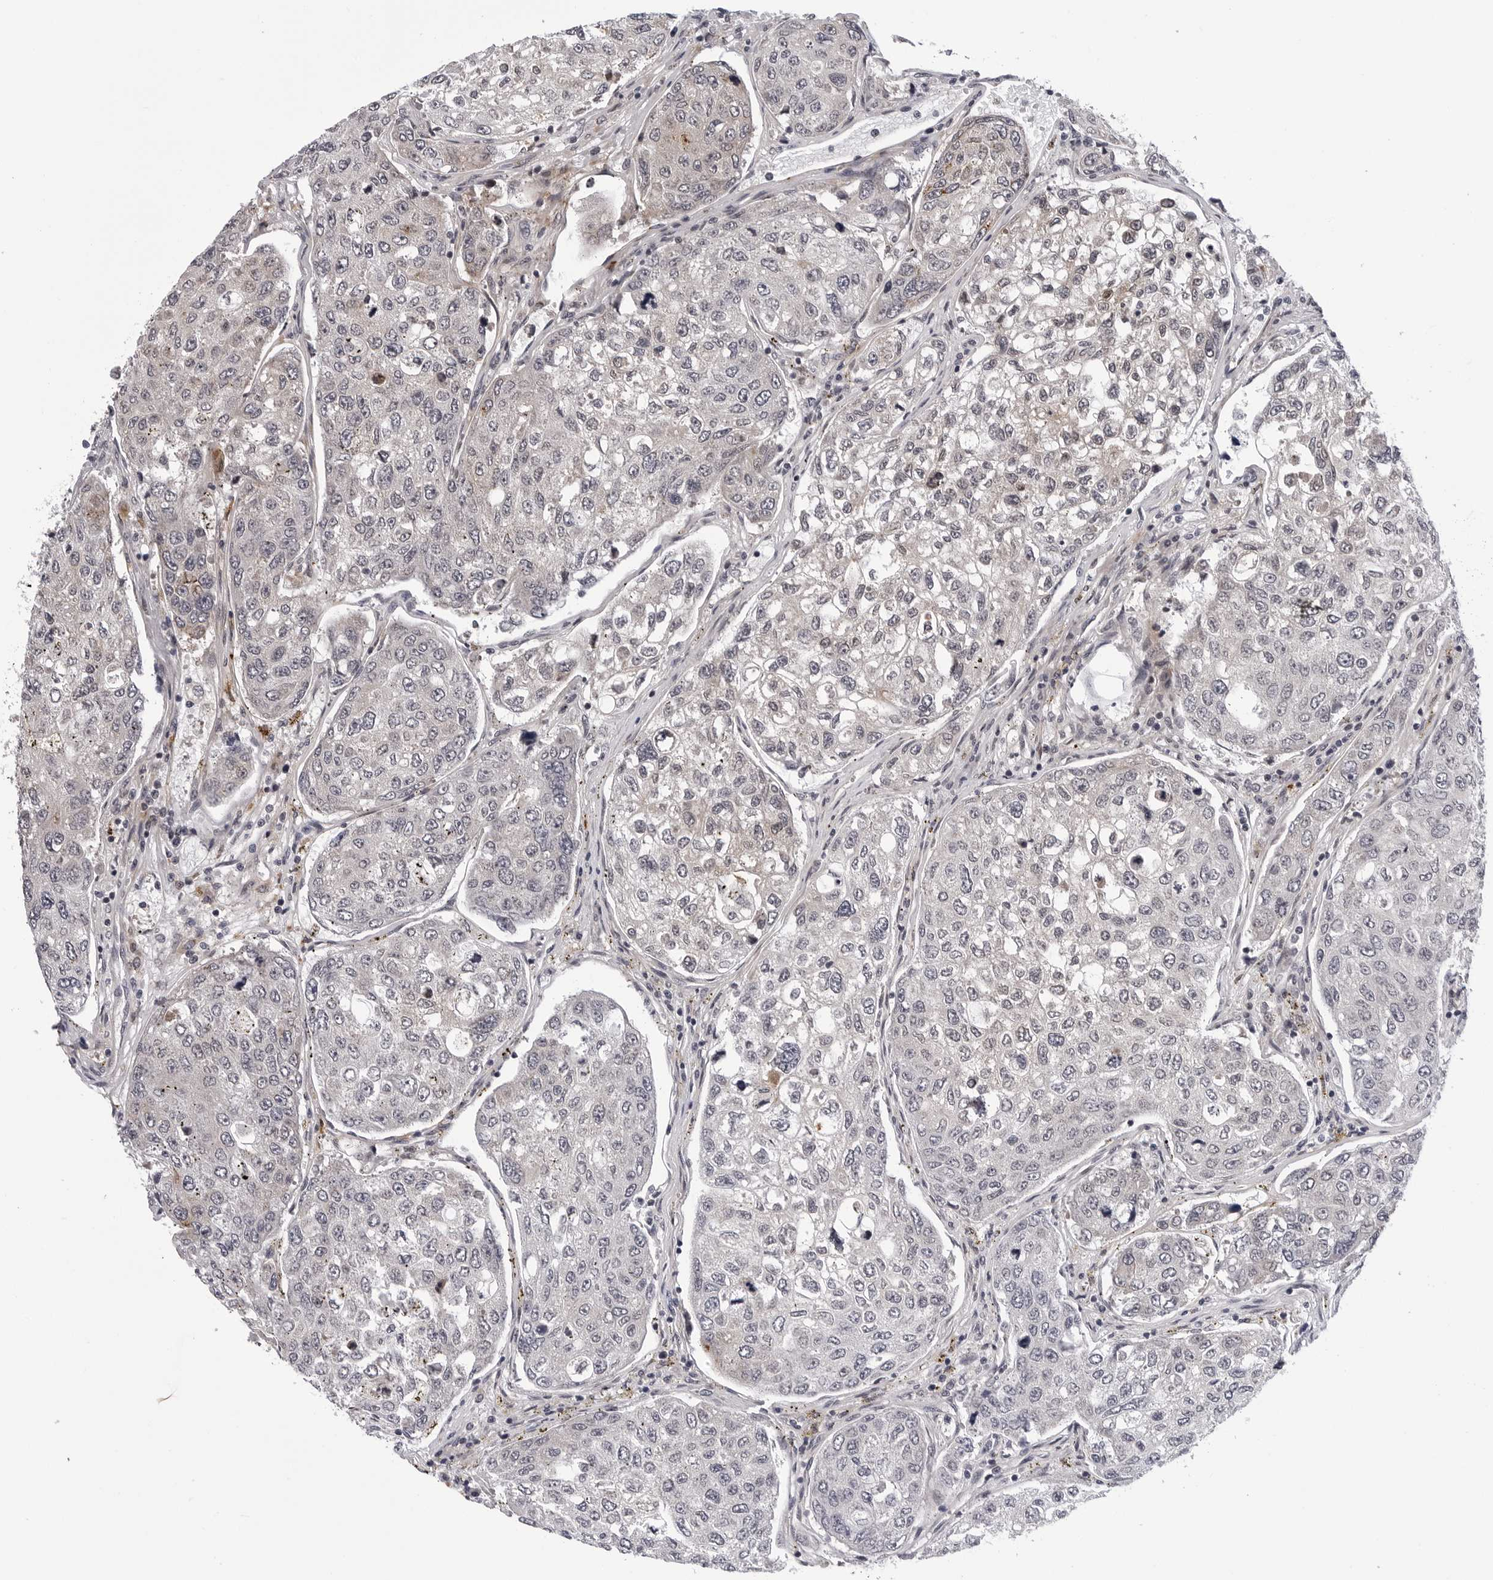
{"staining": {"intensity": "weak", "quantity": "<25%", "location": "cytoplasmic/membranous"}, "tissue": "urothelial cancer", "cell_type": "Tumor cells", "image_type": "cancer", "snomed": [{"axis": "morphology", "description": "Urothelial carcinoma, High grade"}, {"axis": "topography", "description": "Lymph node"}, {"axis": "topography", "description": "Urinary bladder"}], "caption": "Tumor cells are negative for brown protein staining in urothelial cancer.", "gene": "KIAA1614", "patient": {"sex": "male", "age": 51}}